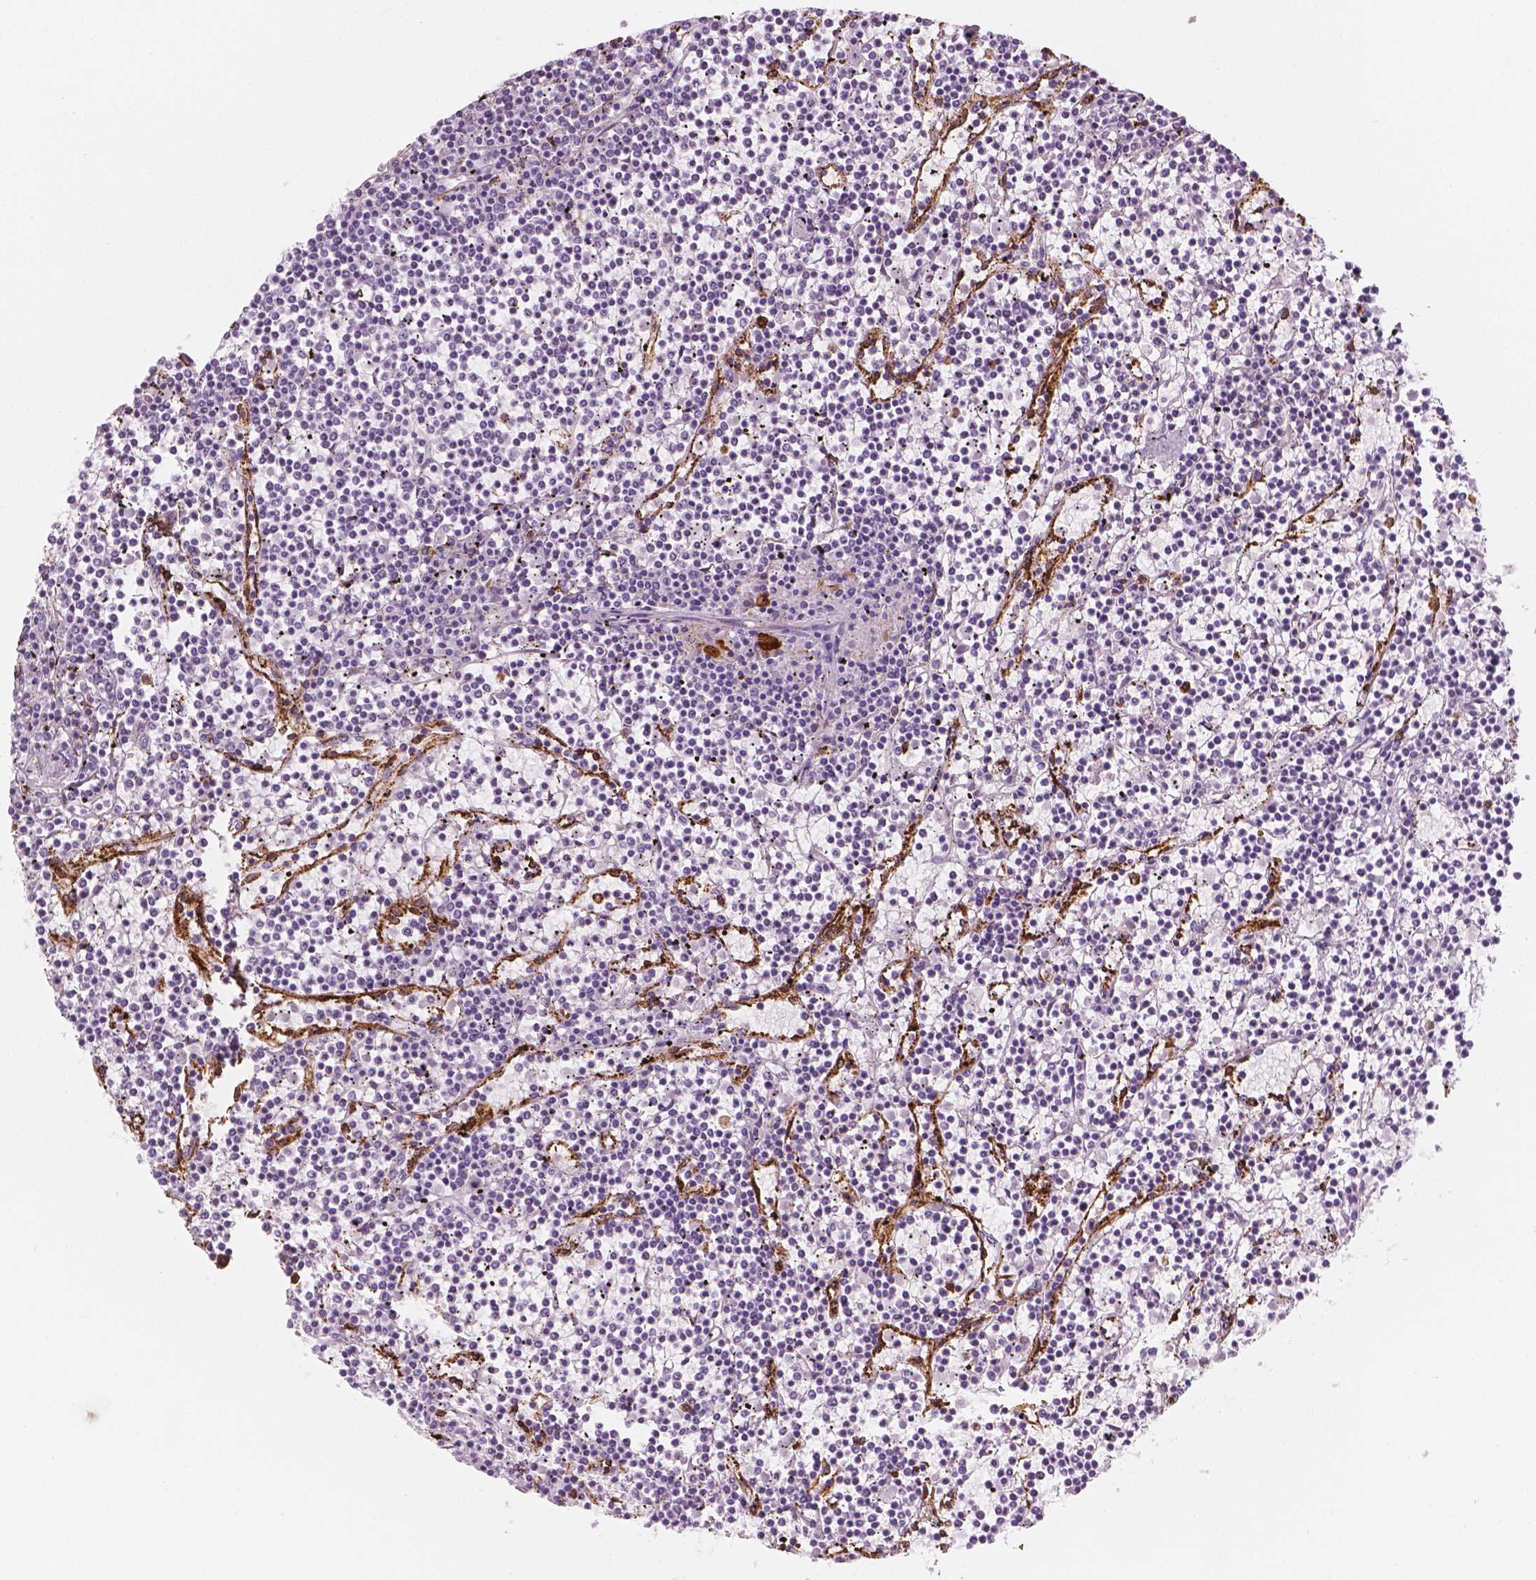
{"staining": {"intensity": "negative", "quantity": "none", "location": "none"}, "tissue": "lymphoma", "cell_type": "Tumor cells", "image_type": "cancer", "snomed": [{"axis": "morphology", "description": "Malignant lymphoma, non-Hodgkin's type, Low grade"}, {"axis": "topography", "description": "Spleen"}], "caption": "The micrograph demonstrates no significant expression in tumor cells of lymphoma.", "gene": "CES1", "patient": {"sex": "female", "age": 19}}